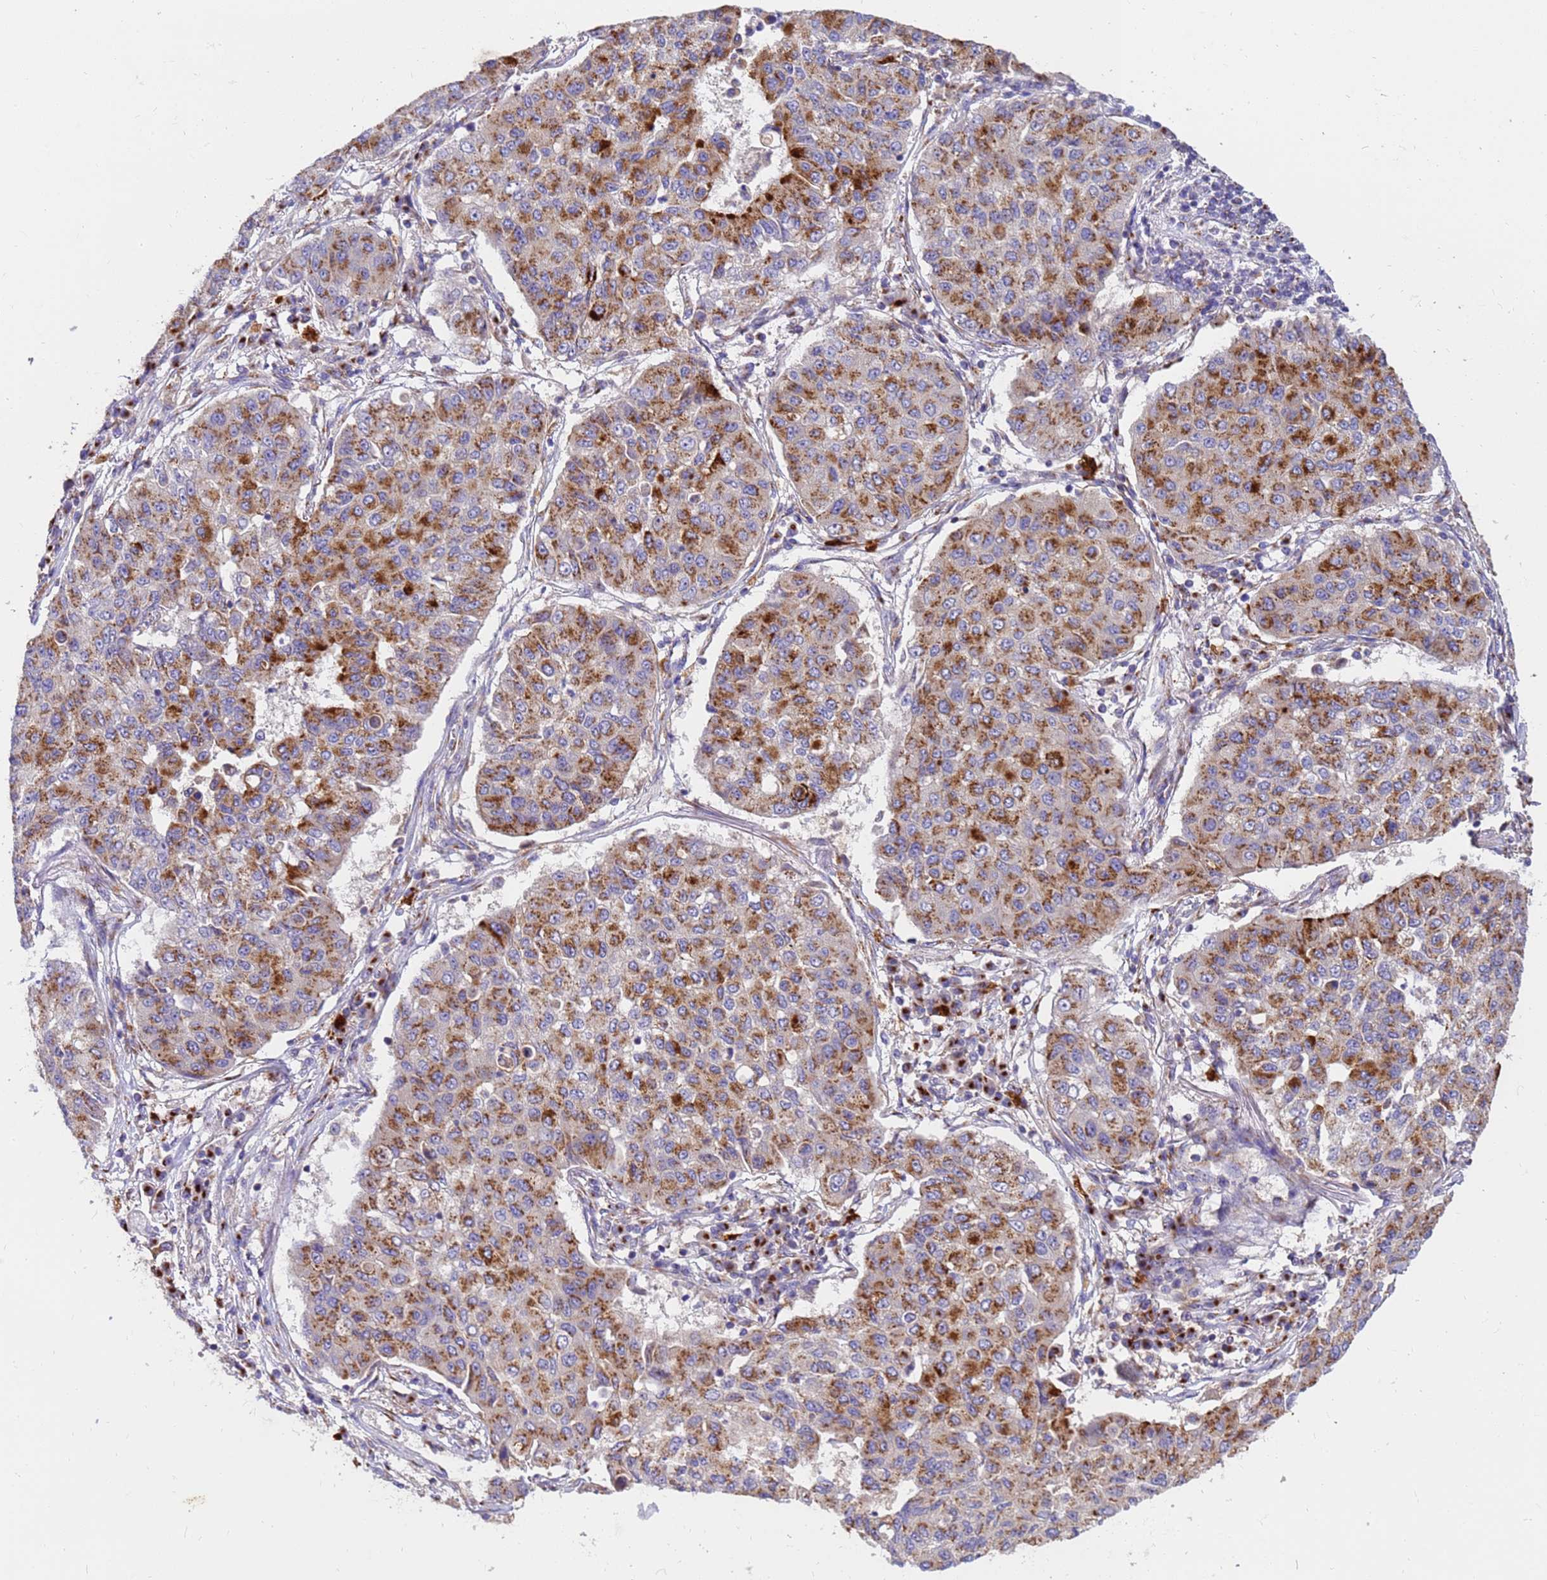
{"staining": {"intensity": "moderate", "quantity": ">75%", "location": "cytoplasmic/membranous"}, "tissue": "lung cancer", "cell_type": "Tumor cells", "image_type": "cancer", "snomed": [{"axis": "morphology", "description": "Squamous cell carcinoma, NOS"}, {"axis": "topography", "description": "Lung"}], "caption": "Immunohistochemistry staining of lung squamous cell carcinoma, which shows medium levels of moderate cytoplasmic/membranous expression in about >75% of tumor cells indicating moderate cytoplasmic/membranous protein positivity. The staining was performed using DAB (brown) for protein detection and nuclei were counterstained in hematoxylin (blue).", "gene": "HPS3", "patient": {"sex": "male", "age": 74}}